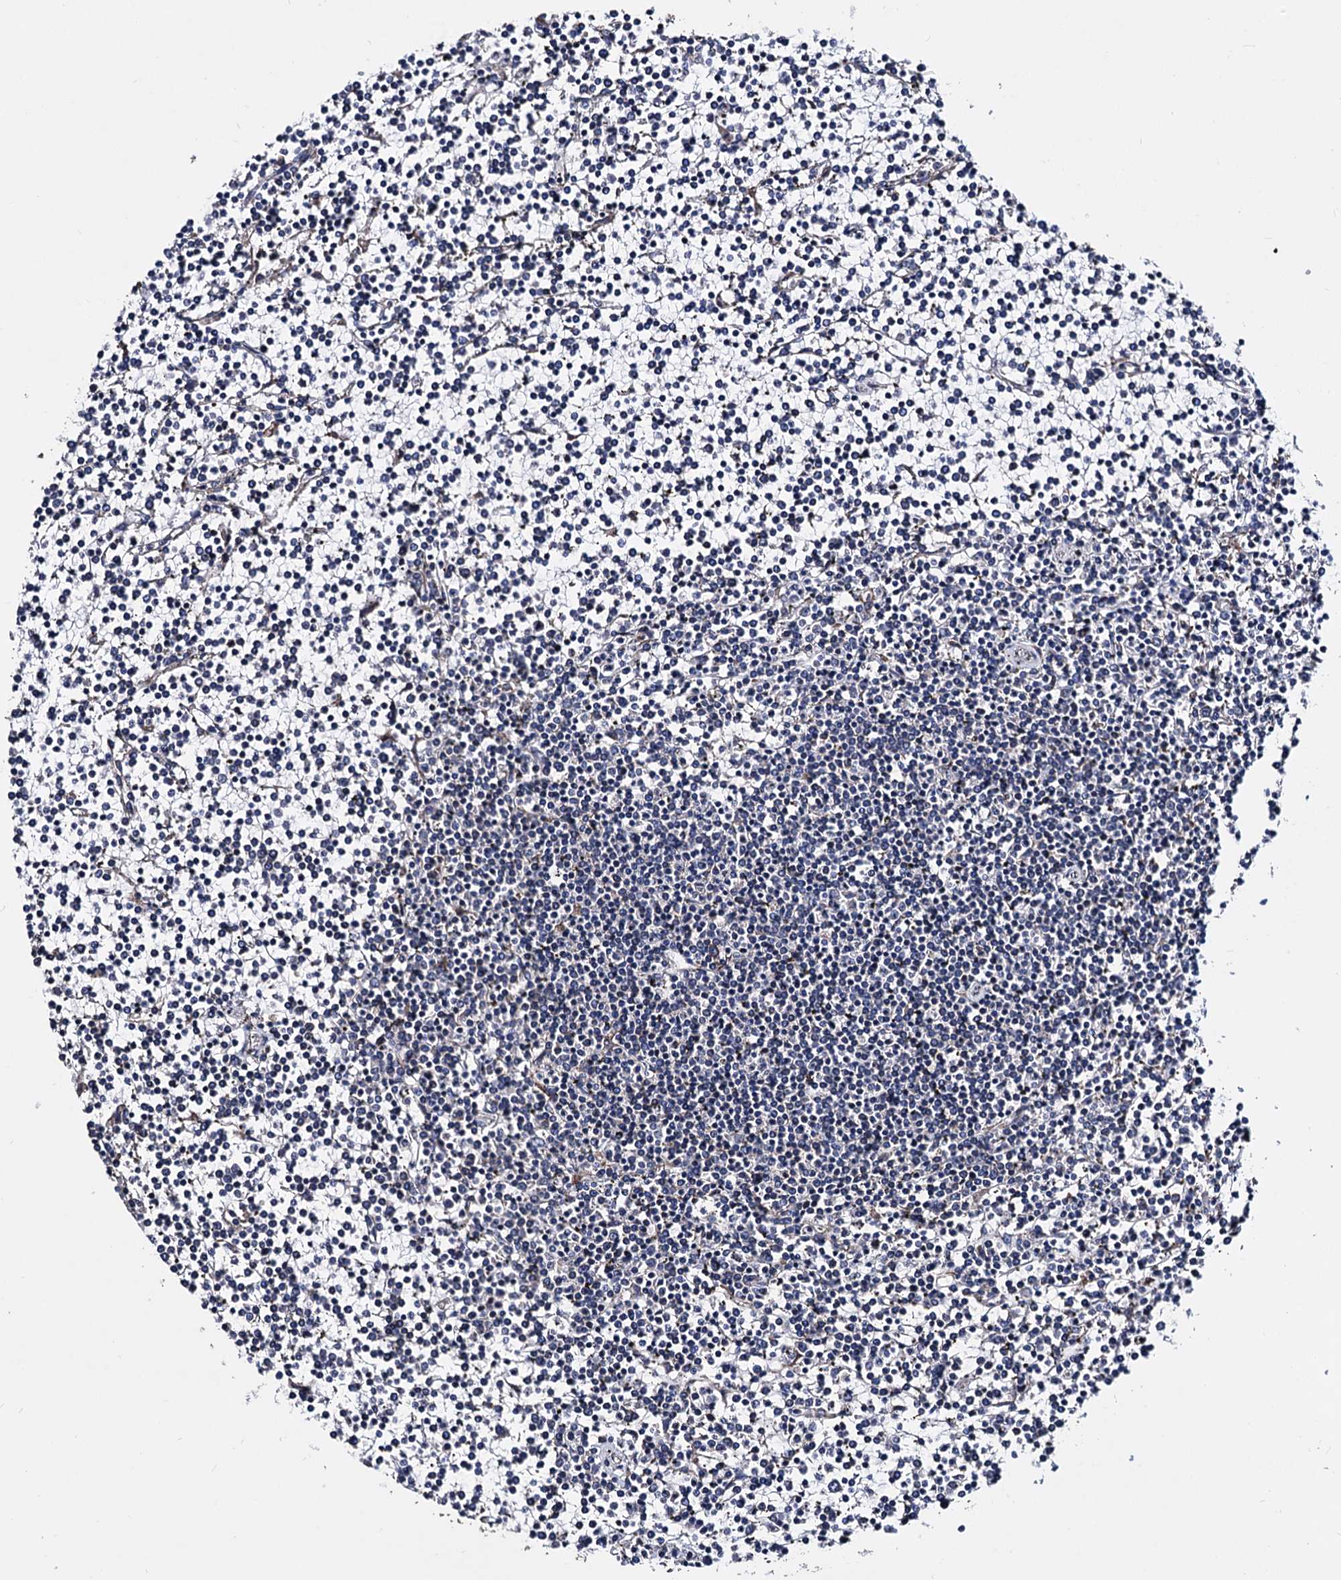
{"staining": {"intensity": "negative", "quantity": "none", "location": "none"}, "tissue": "lymphoma", "cell_type": "Tumor cells", "image_type": "cancer", "snomed": [{"axis": "morphology", "description": "Malignant lymphoma, non-Hodgkin's type, Low grade"}, {"axis": "topography", "description": "Spleen"}], "caption": "High power microscopy photomicrograph of an immunohistochemistry histopathology image of lymphoma, revealing no significant staining in tumor cells.", "gene": "AKAP11", "patient": {"sex": "female", "age": 19}}